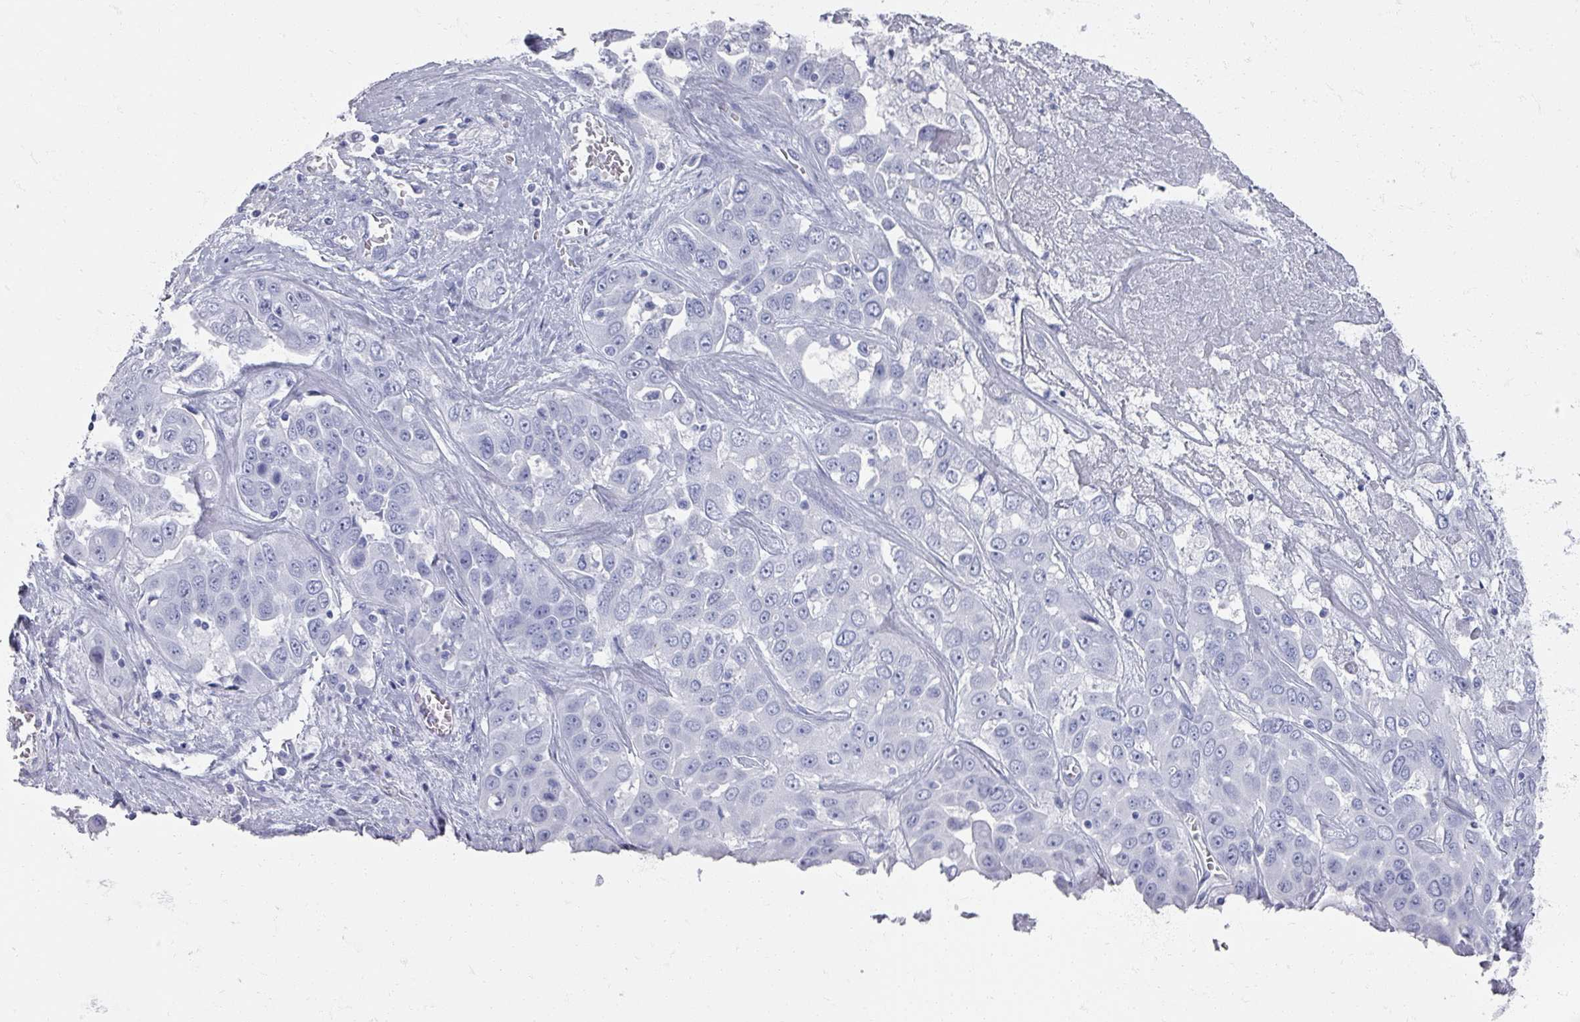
{"staining": {"intensity": "negative", "quantity": "none", "location": "none"}, "tissue": "liver cancer", "cell_type": "Tumor cells", "image_type": "cancer", "snomed": [{"axis": "morphology", "description": "Cholangiocarcinoma"}, {"axis": "topography", "description": "Liver"}], "caption": "Liver cholangiocarcinoma stained for a protein using immunohistochemistry exhibits no positivity tumor cells.", "gene": "OMG", "patient": {"sex": "female", "age": 52}}